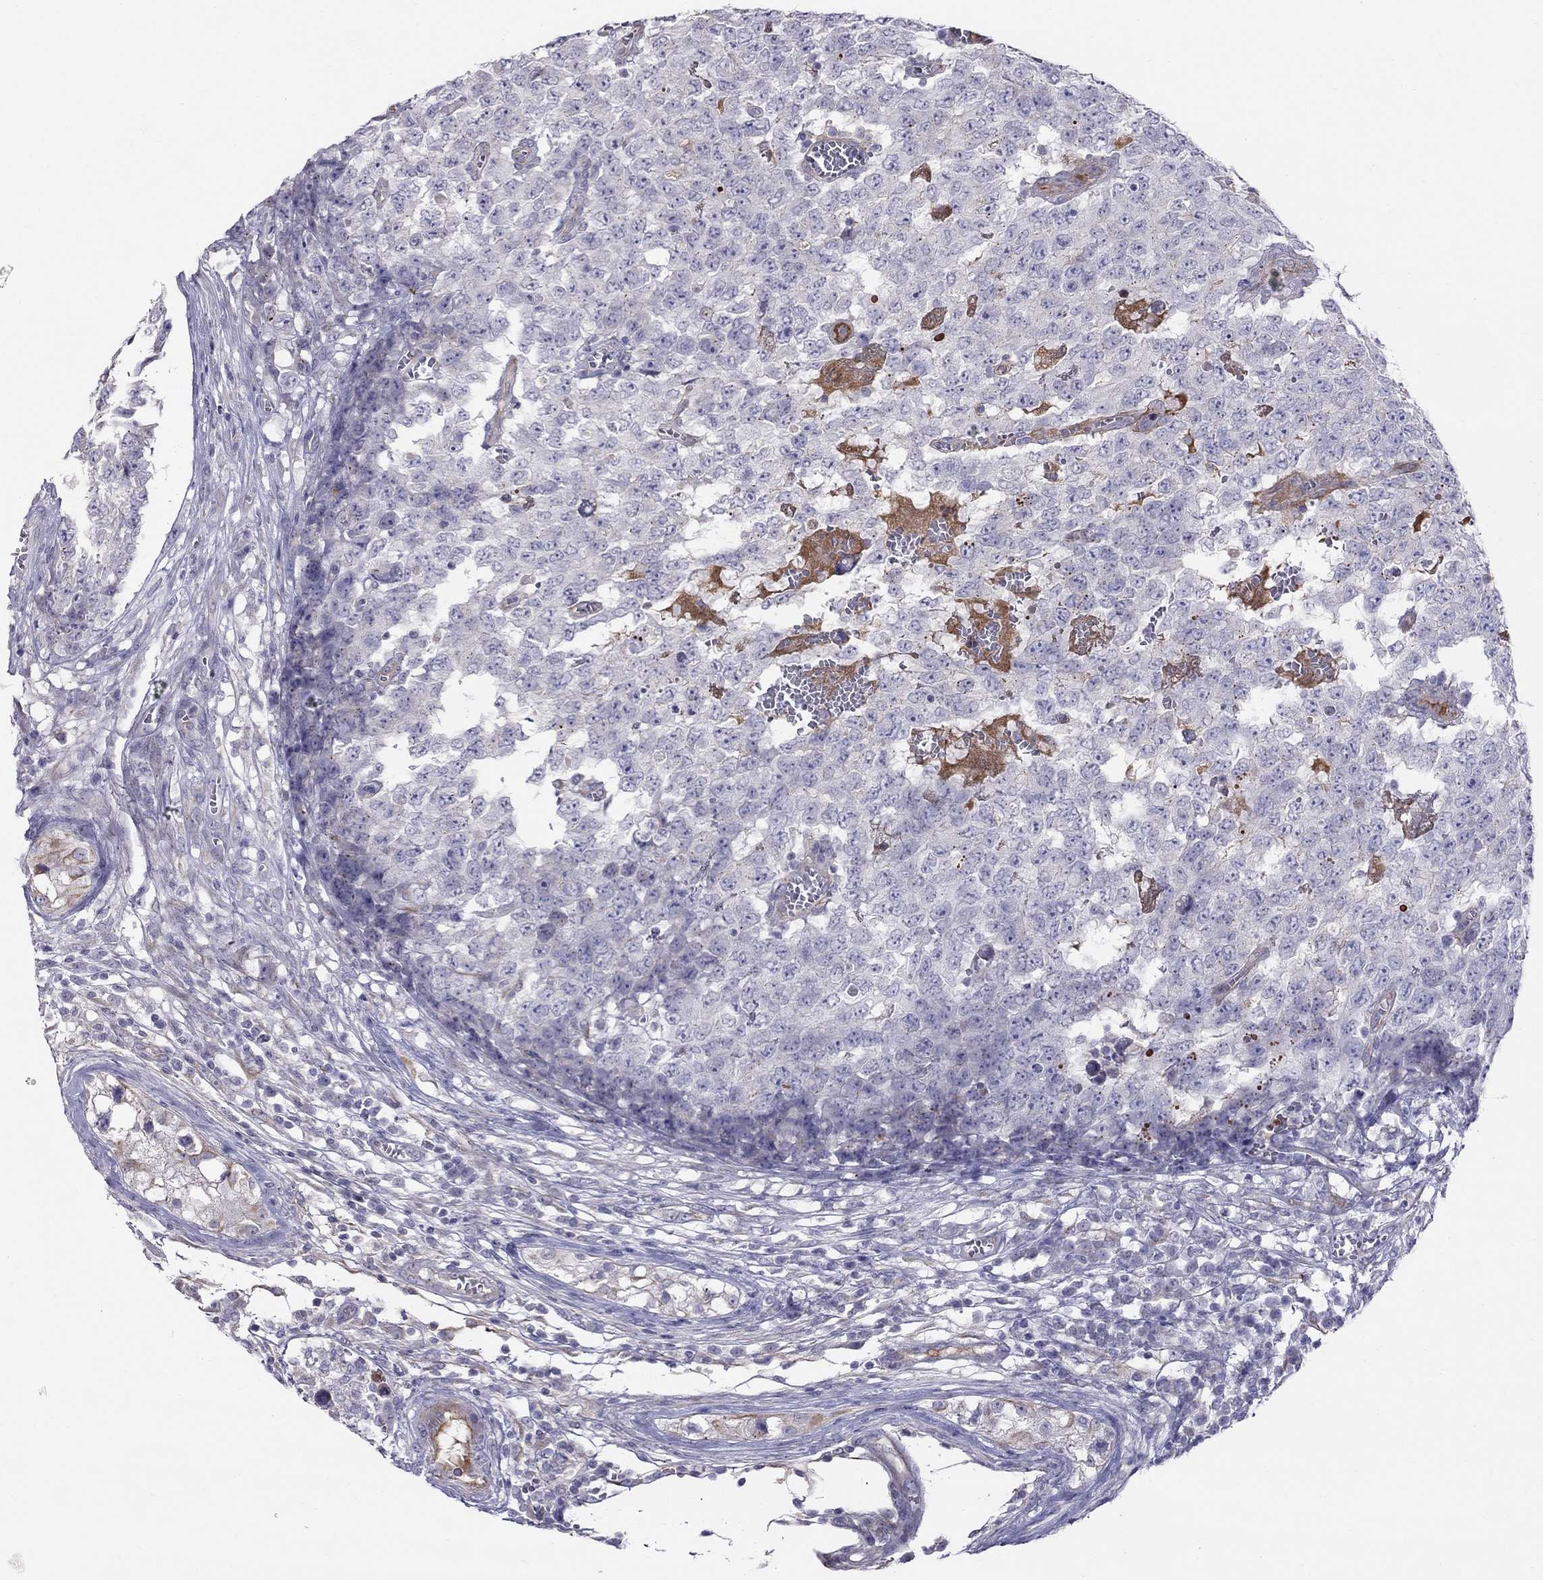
{"staining": {"intensity": "negative", "quantity": "none", "location": "none"}, "tissue": "testis cancer", "cell_type": "Tumor cells", "image_type": "cancer", "snomed": [{"axis": "morphology", "description": "Carcinoma, Embryonal, NOS"}, {"axis": "topography", "description": "Testis"}], "caption": "IHC of human testis cancer (embryonal carcinoma) shows no staining in tumor cells.", "gene": "SPINT4", "patient": {"sex": "male", "age": 23}}